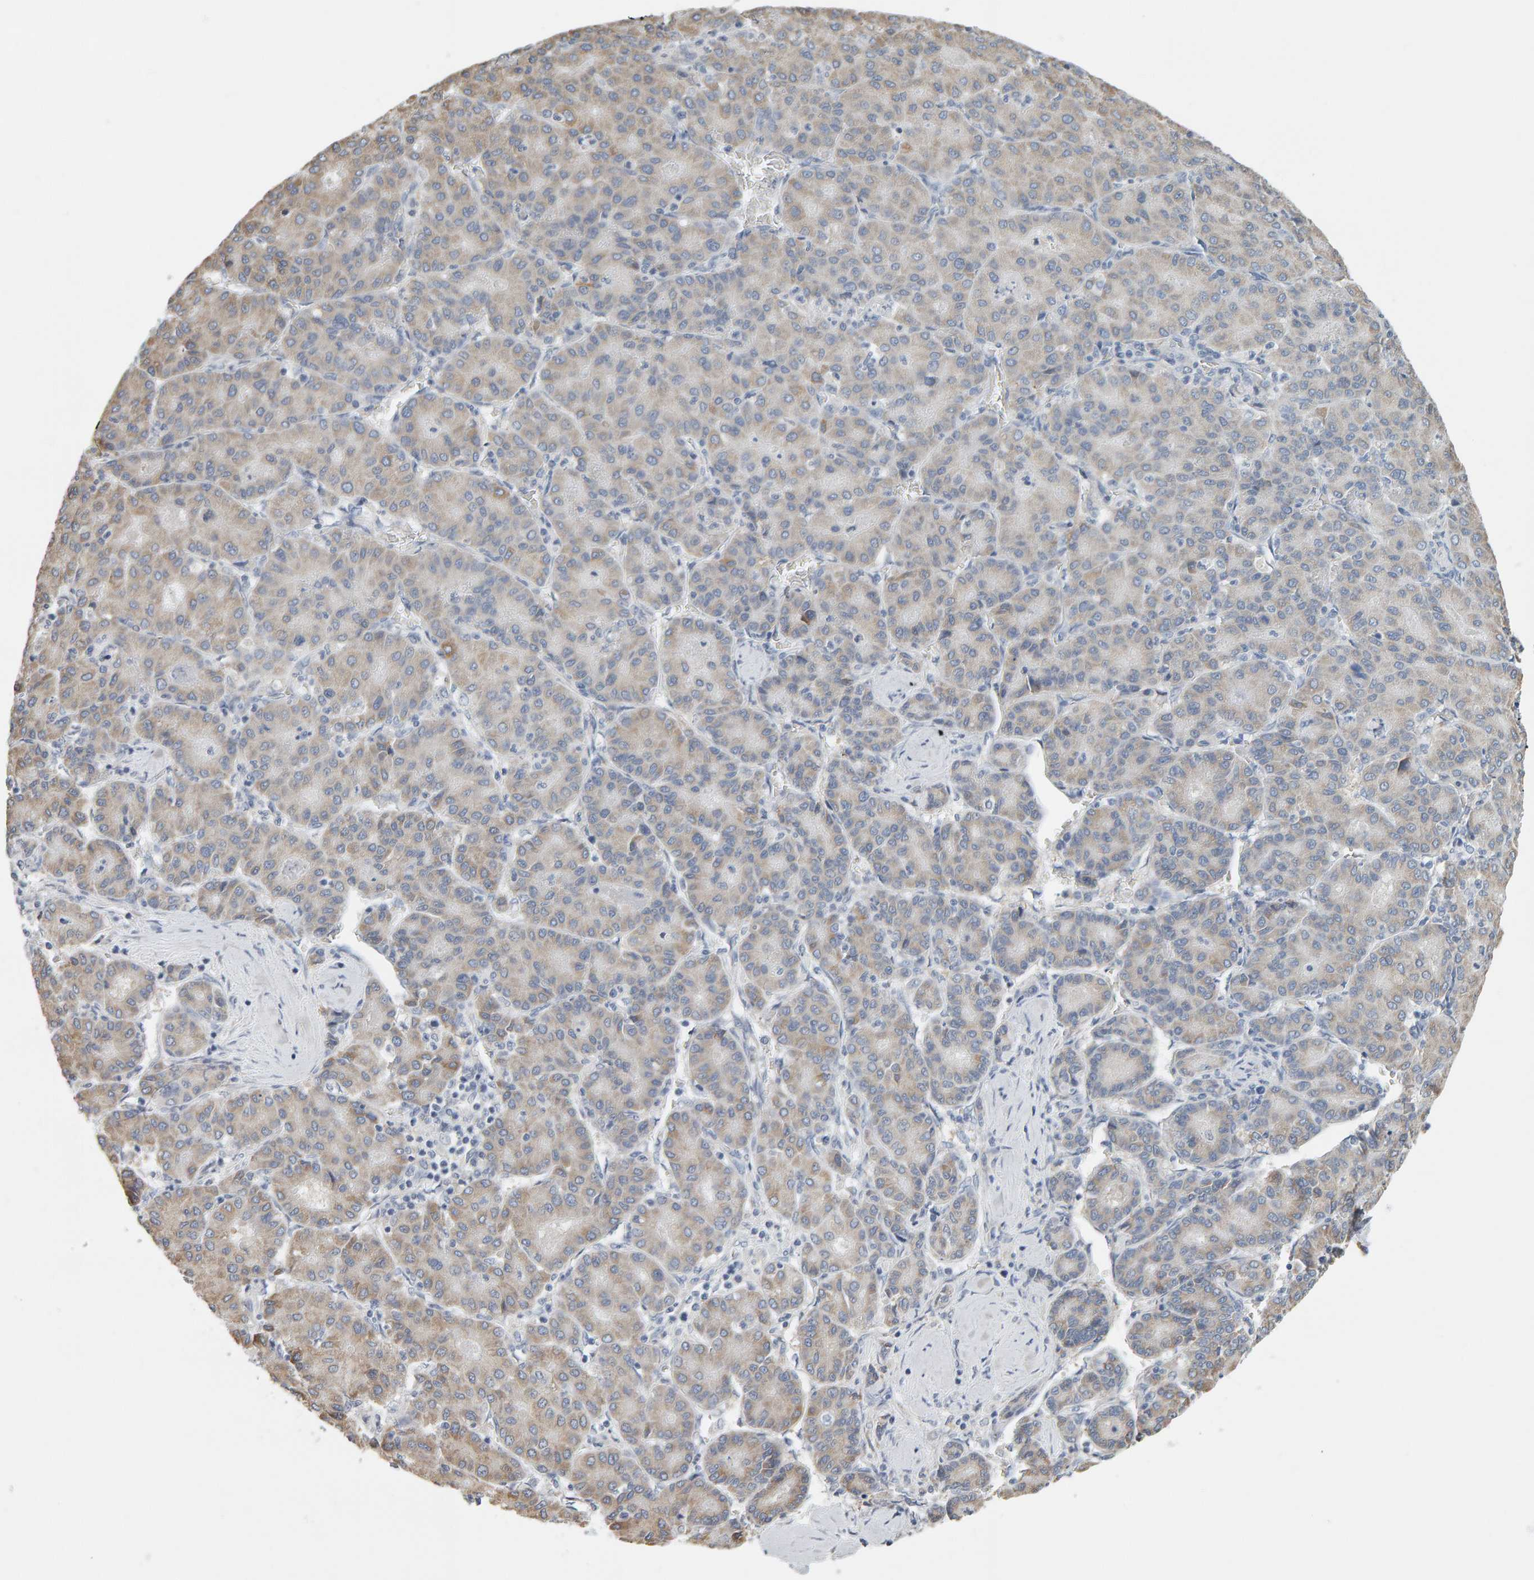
{"staining": {"intensity": "weak", "quantity": ">75%", "location": "cytoplasmic/membranous"}, "tissue": "liver cancer", "cell_type": "Tumor cells", "image_type": "cancer", "snomed": [{"axis": "morphology", "description": "Carcinoma, Hepatocellular, NOS"}, {"axis": "topography", "description": "Liver"}], "caption": "Liver hepatocellular carcinoma stained with DAB (3,3'-diaminobenzidine) immunohistochemistry (IHC) exhibits low levels of weak cytoplasmic/membranous positivity in about >75% of tumor cells.", "gene": "ADHFE1", "patient": {"sex": "male", "age": 65}}